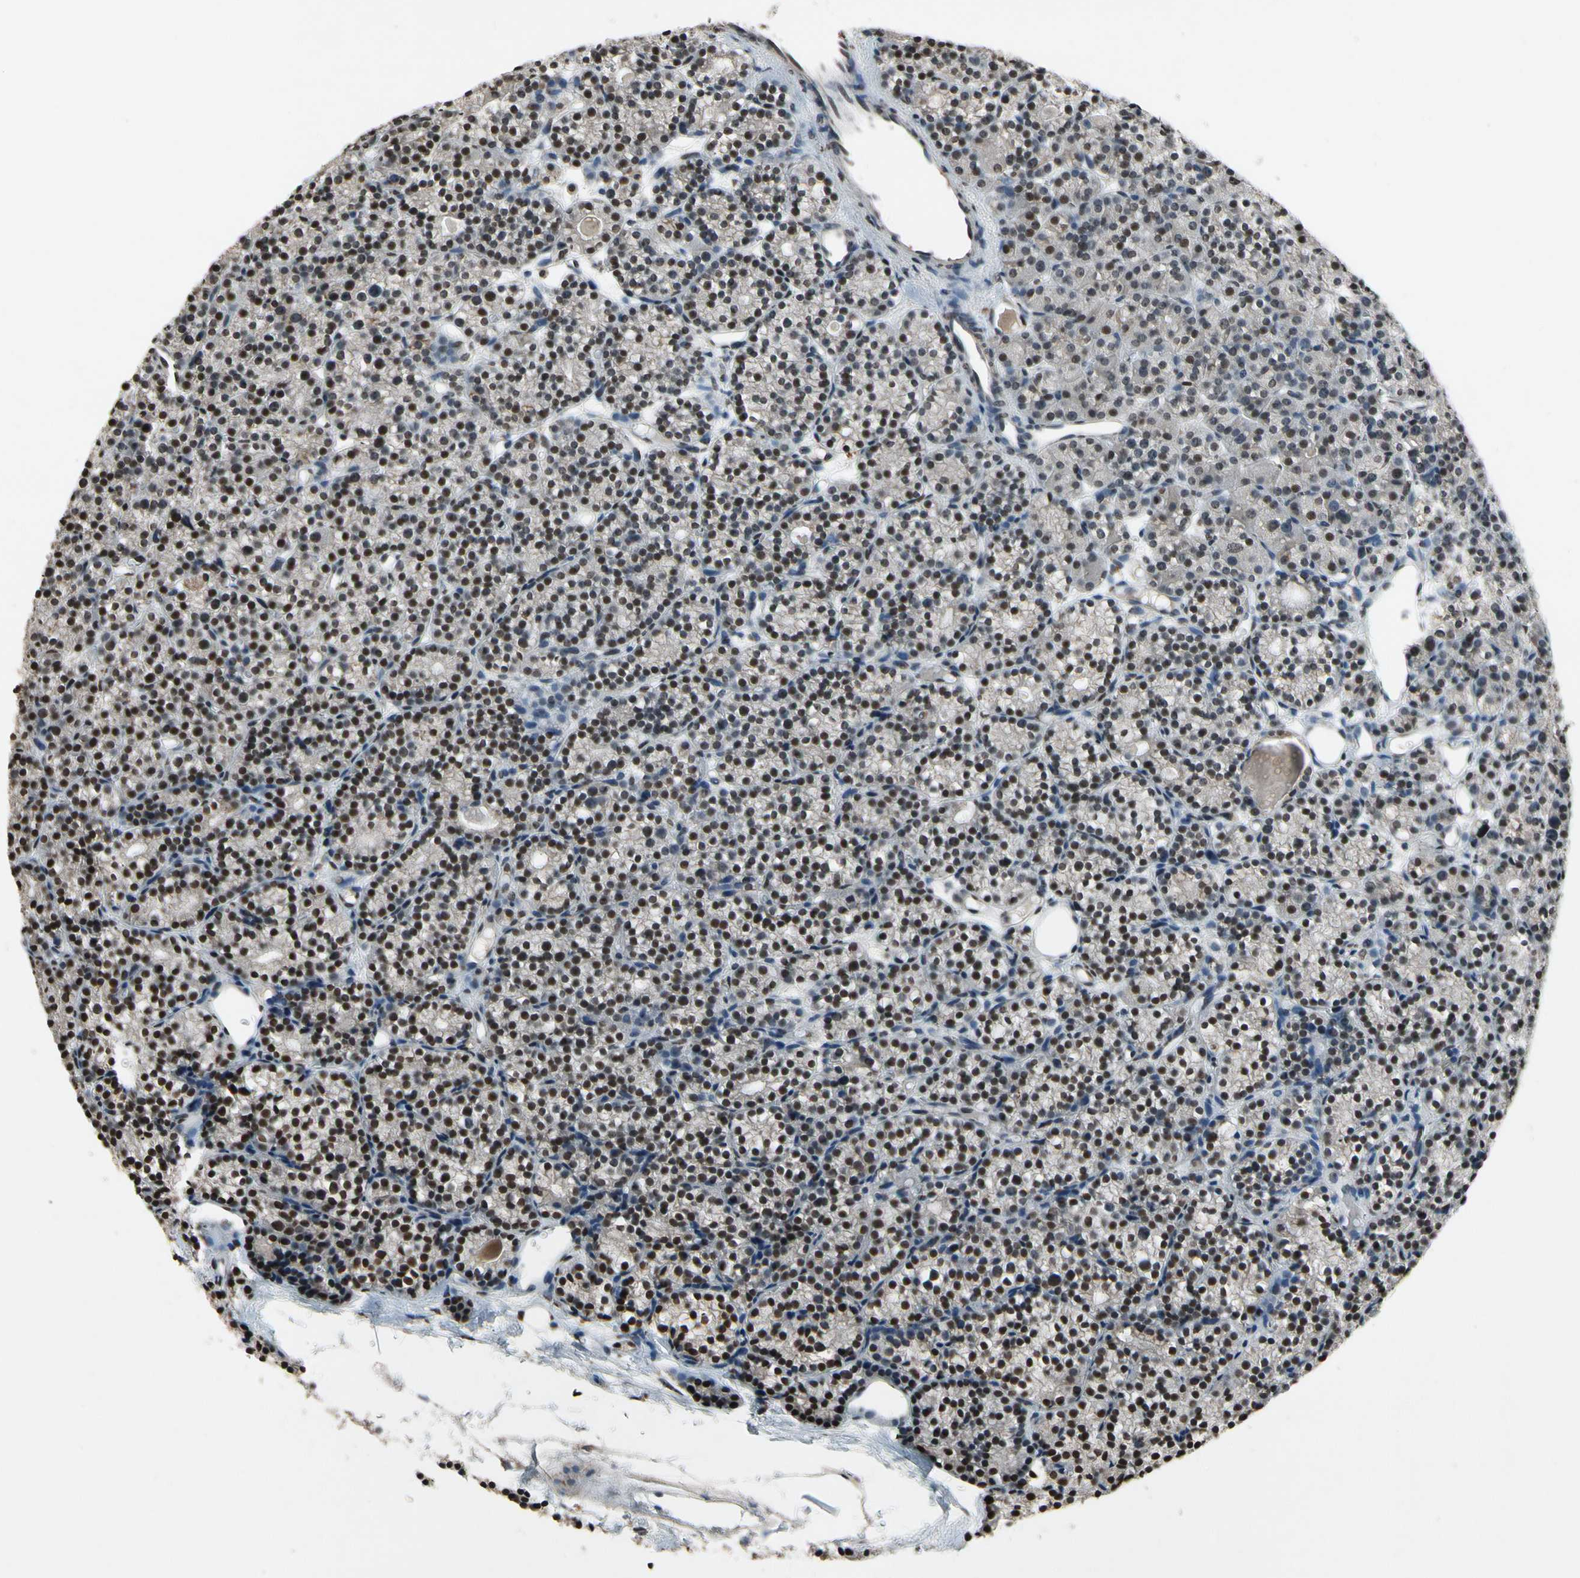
{"staining": {"intensity": "strong", "quantity": ">75%", "location": "nuclear"}, "tissue": "parathyroid gland", "cell_type": "Glandular cells", "image_type": "normal", "snomed": [{"axis": "morphology", "description": "Normal tissue, NOS"}, {"axis": "topography", "description": "Parathyroid gland"}], "caption": "A photomicrograph of parathyroid gland stained for a protein displays strong nuclear brown staining in glandular cells.", "gene": "HIPK2", "patient": {"sex": "female", "age": 64}}